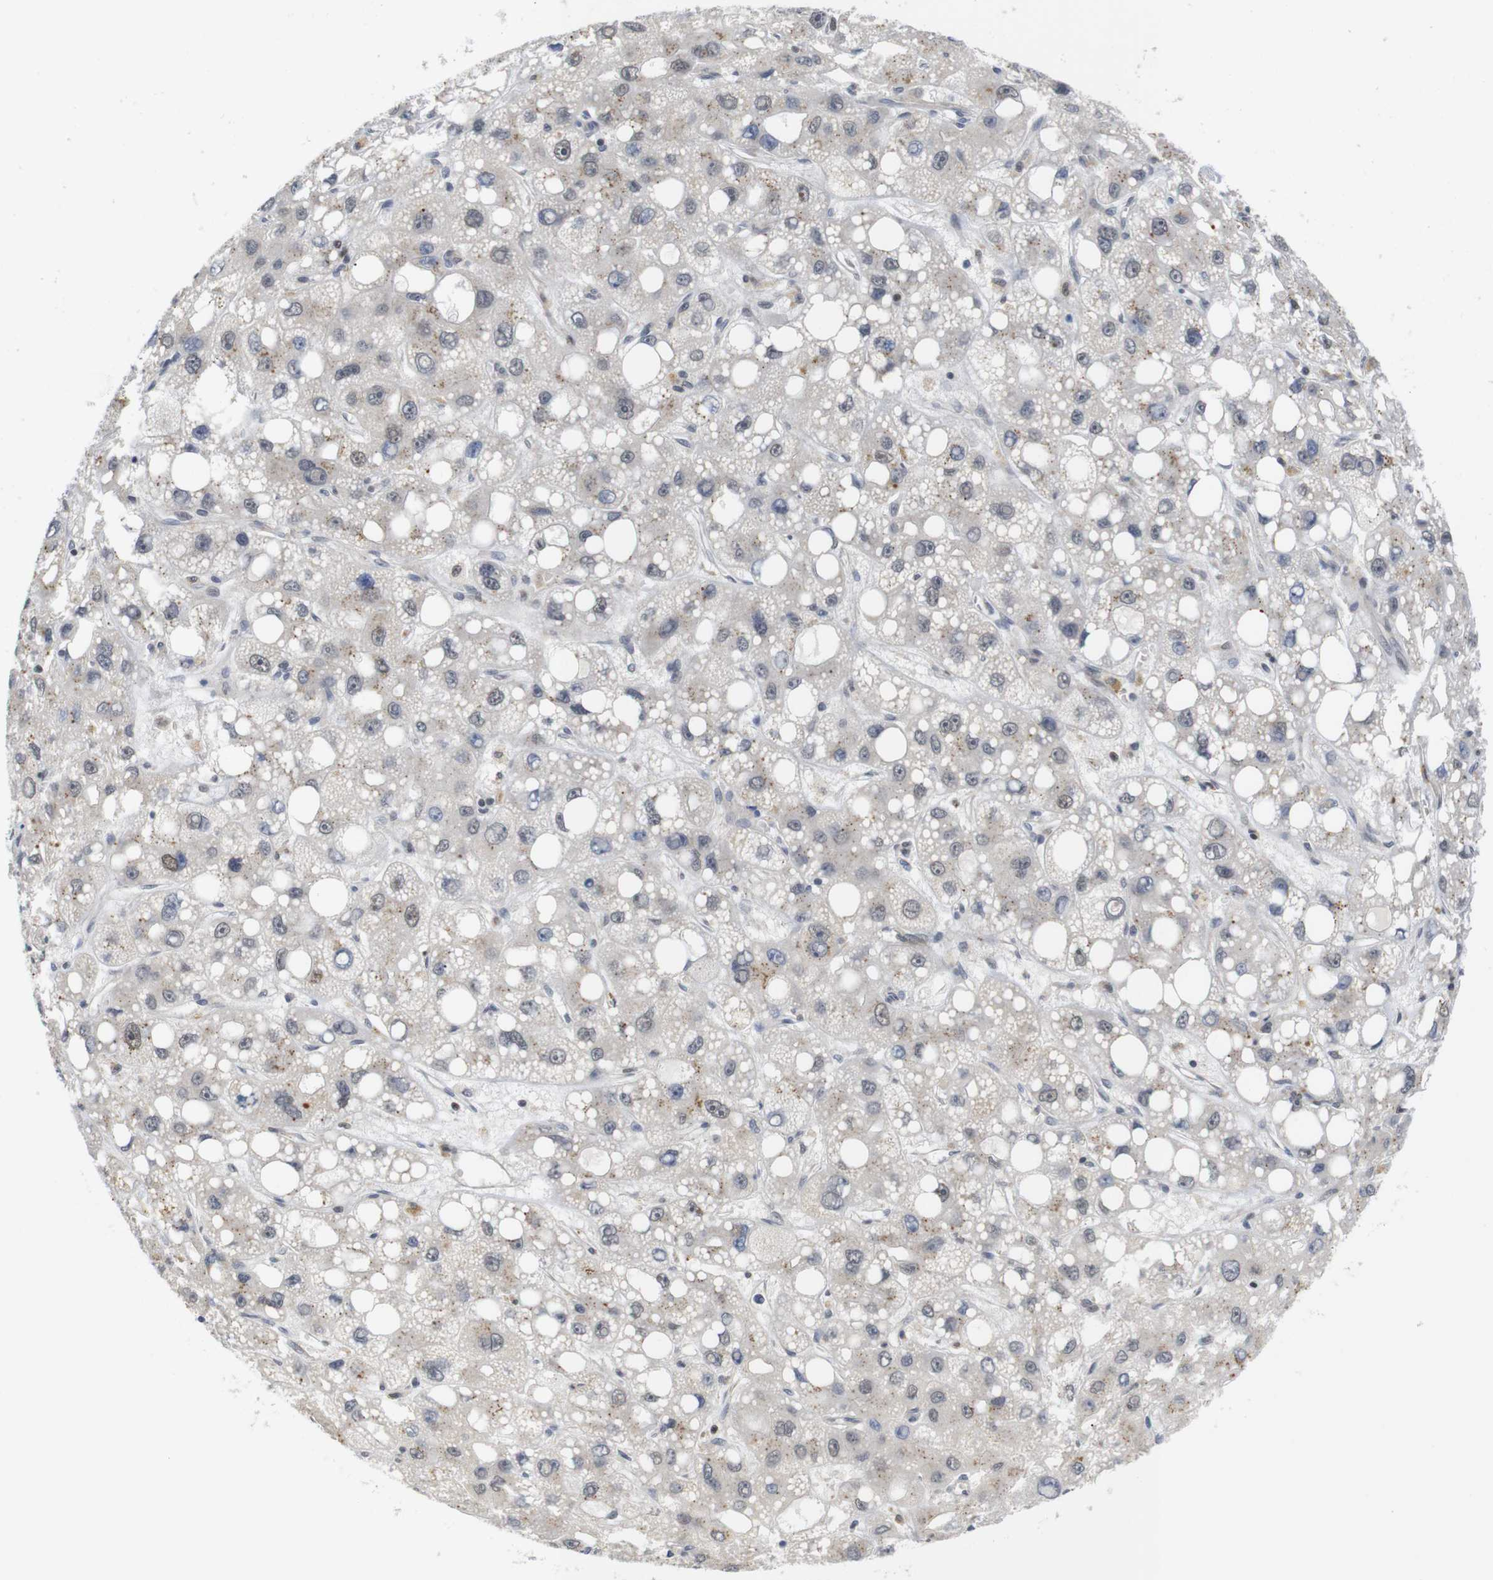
{"staining": {"intensity": "weak", "quantity": "<25%", "location": "nuclear"}, "tissue": "liver cancer", "cell_type": "Tumor cells", "image_type": "cancer", "snomed": [{"axis": "morphology", "description": "Carcinoma, Hepatocellular, NOS"}, {"axis": "topography", "description": "Liver"}], "caption": "This image is of hepatocellular carcinoma (liver) stained with IHC to label a protein in brown with the nuclei are counter-stained blue. There is no expression in tumor cells.", "gene": "FNTA", "patient": {"sex": "male", "age": 55}}